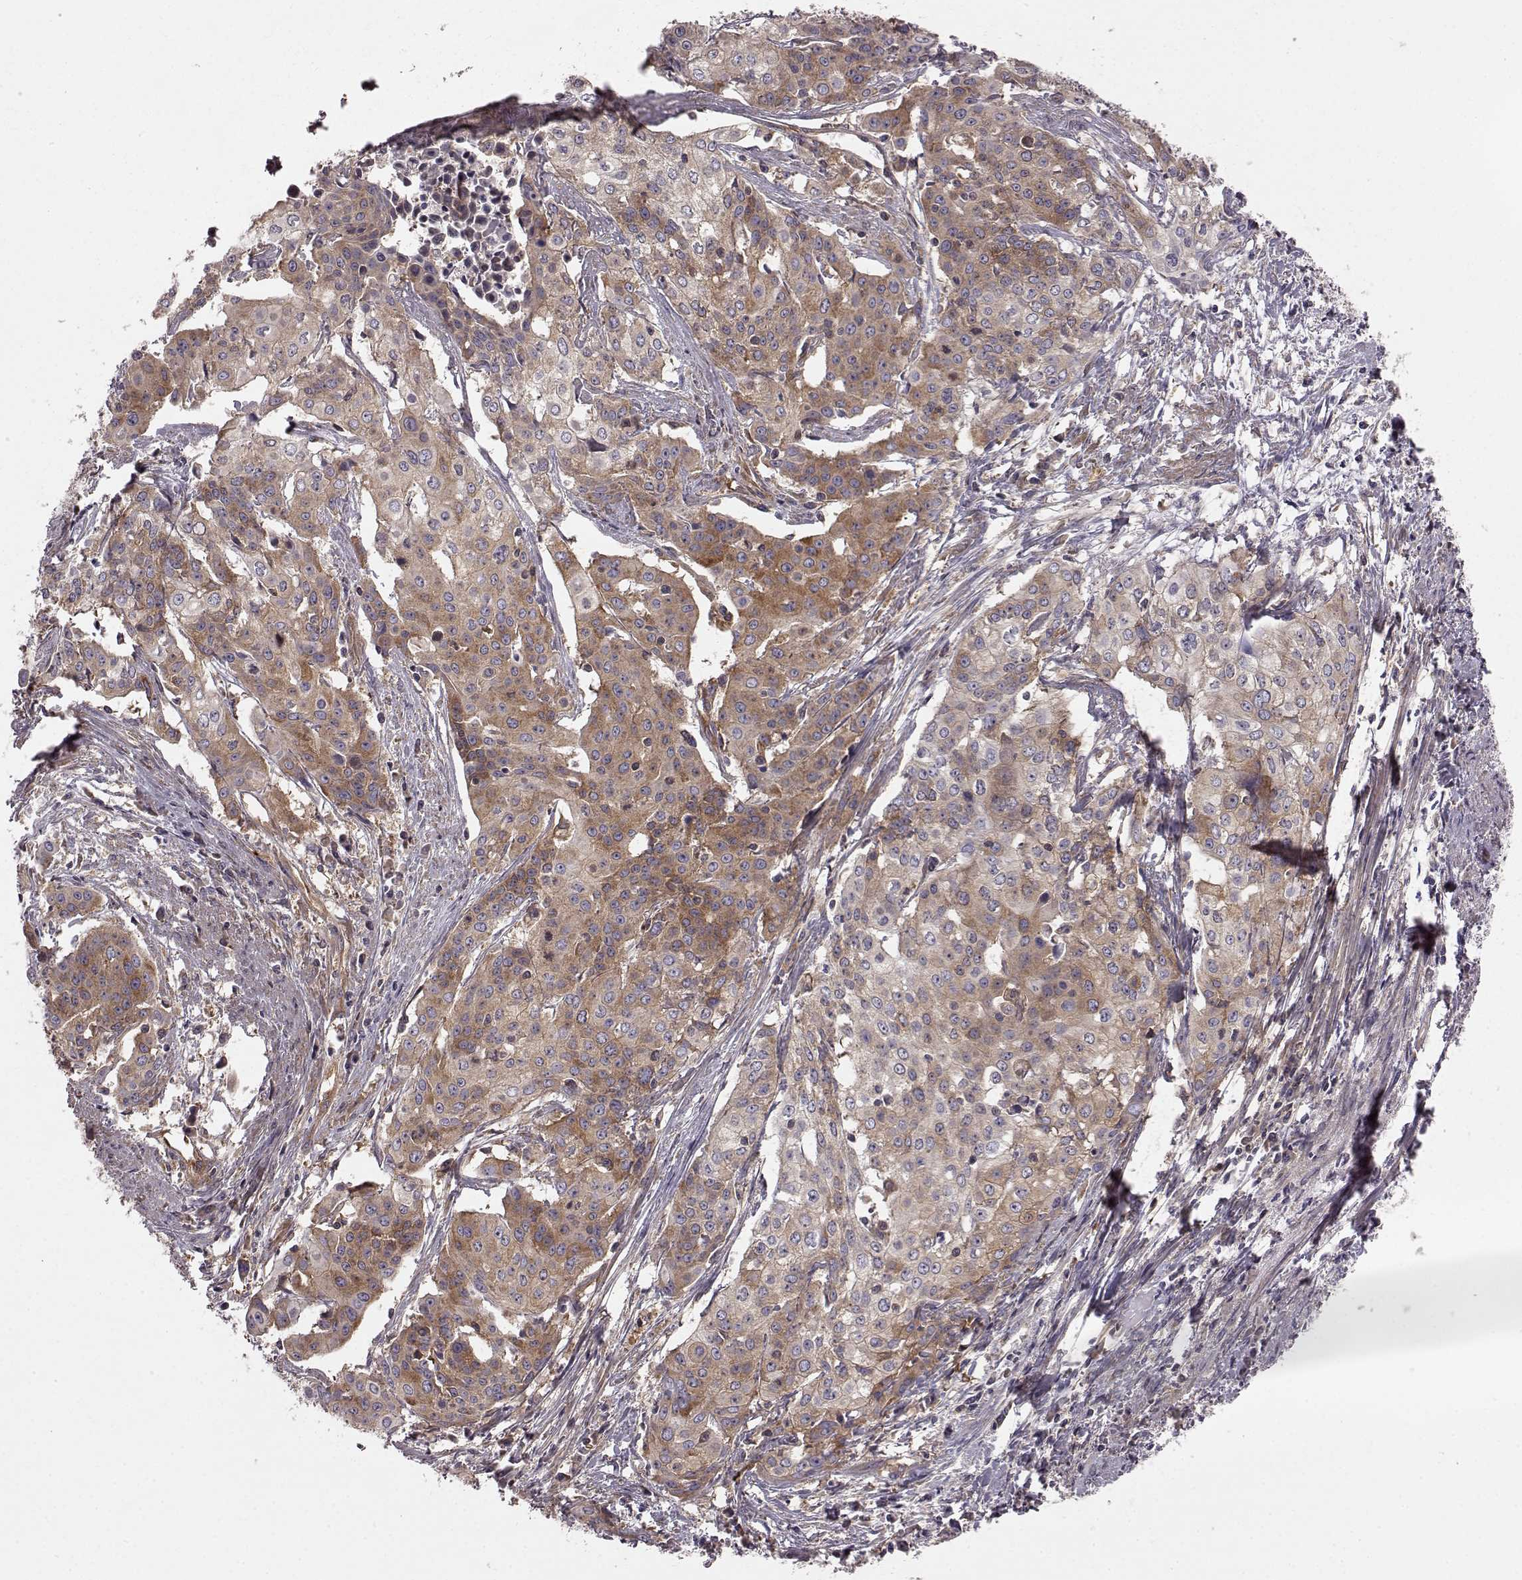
{"staining": {"intensity": "moderate", "quantity": "<25%", "location": "cytoplasmic/membranous"}, "tissue": "cervical cancer", "cell_type": "Tumor cells", "image_type": "cancer", "snomed": [{"axis": "morphology", "description": "Squamous cell carcinoma, NOS"}, {"axis": "topography", "description": "Cervix"}], "caption": "The micrograph displays immunohistochemical staining of cervical cancer (squamous cell carcinoma). There is moderate cytoplasmic/membranous expression is identified in approximately <25% of tumor cells.", "gene": "RABGAP1", "patient": {"sex": "female", "age": 39}}